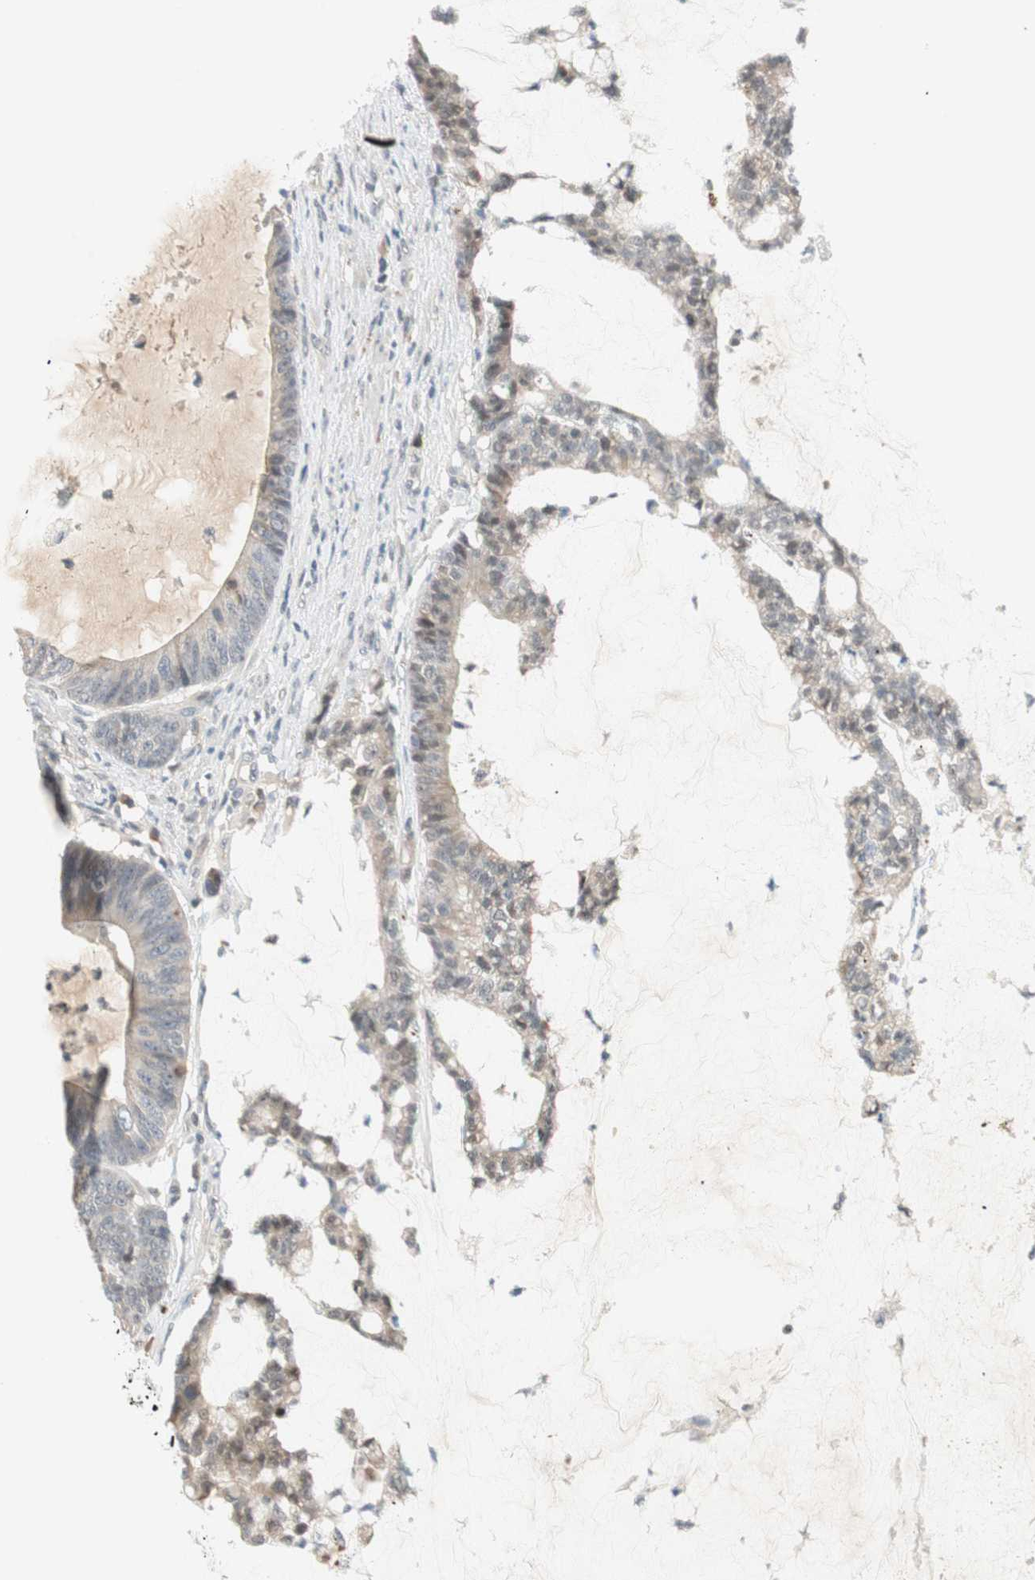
{"staining": {"intensity": "weak", "quantity": "25%-75%", "location": "cytoplasmic/membranous"}, "tissue": "colorectal cancer", "cell_type": "Tumor cells", "image_type": "cancer", "snomed": [{"axis": "morphology", "description": "Adenocarcinoma, NOS"}, {"axis": "topography", "description": "Colon"}], "caption": "A micrograph of colorectal cancer (adenocarcinoma) stained for a protein displays weak cytoplasmic/membranous brown staining in tumor cells.", "gene": "RNGTT", "patient": {"sex": "female", "age": 84}}